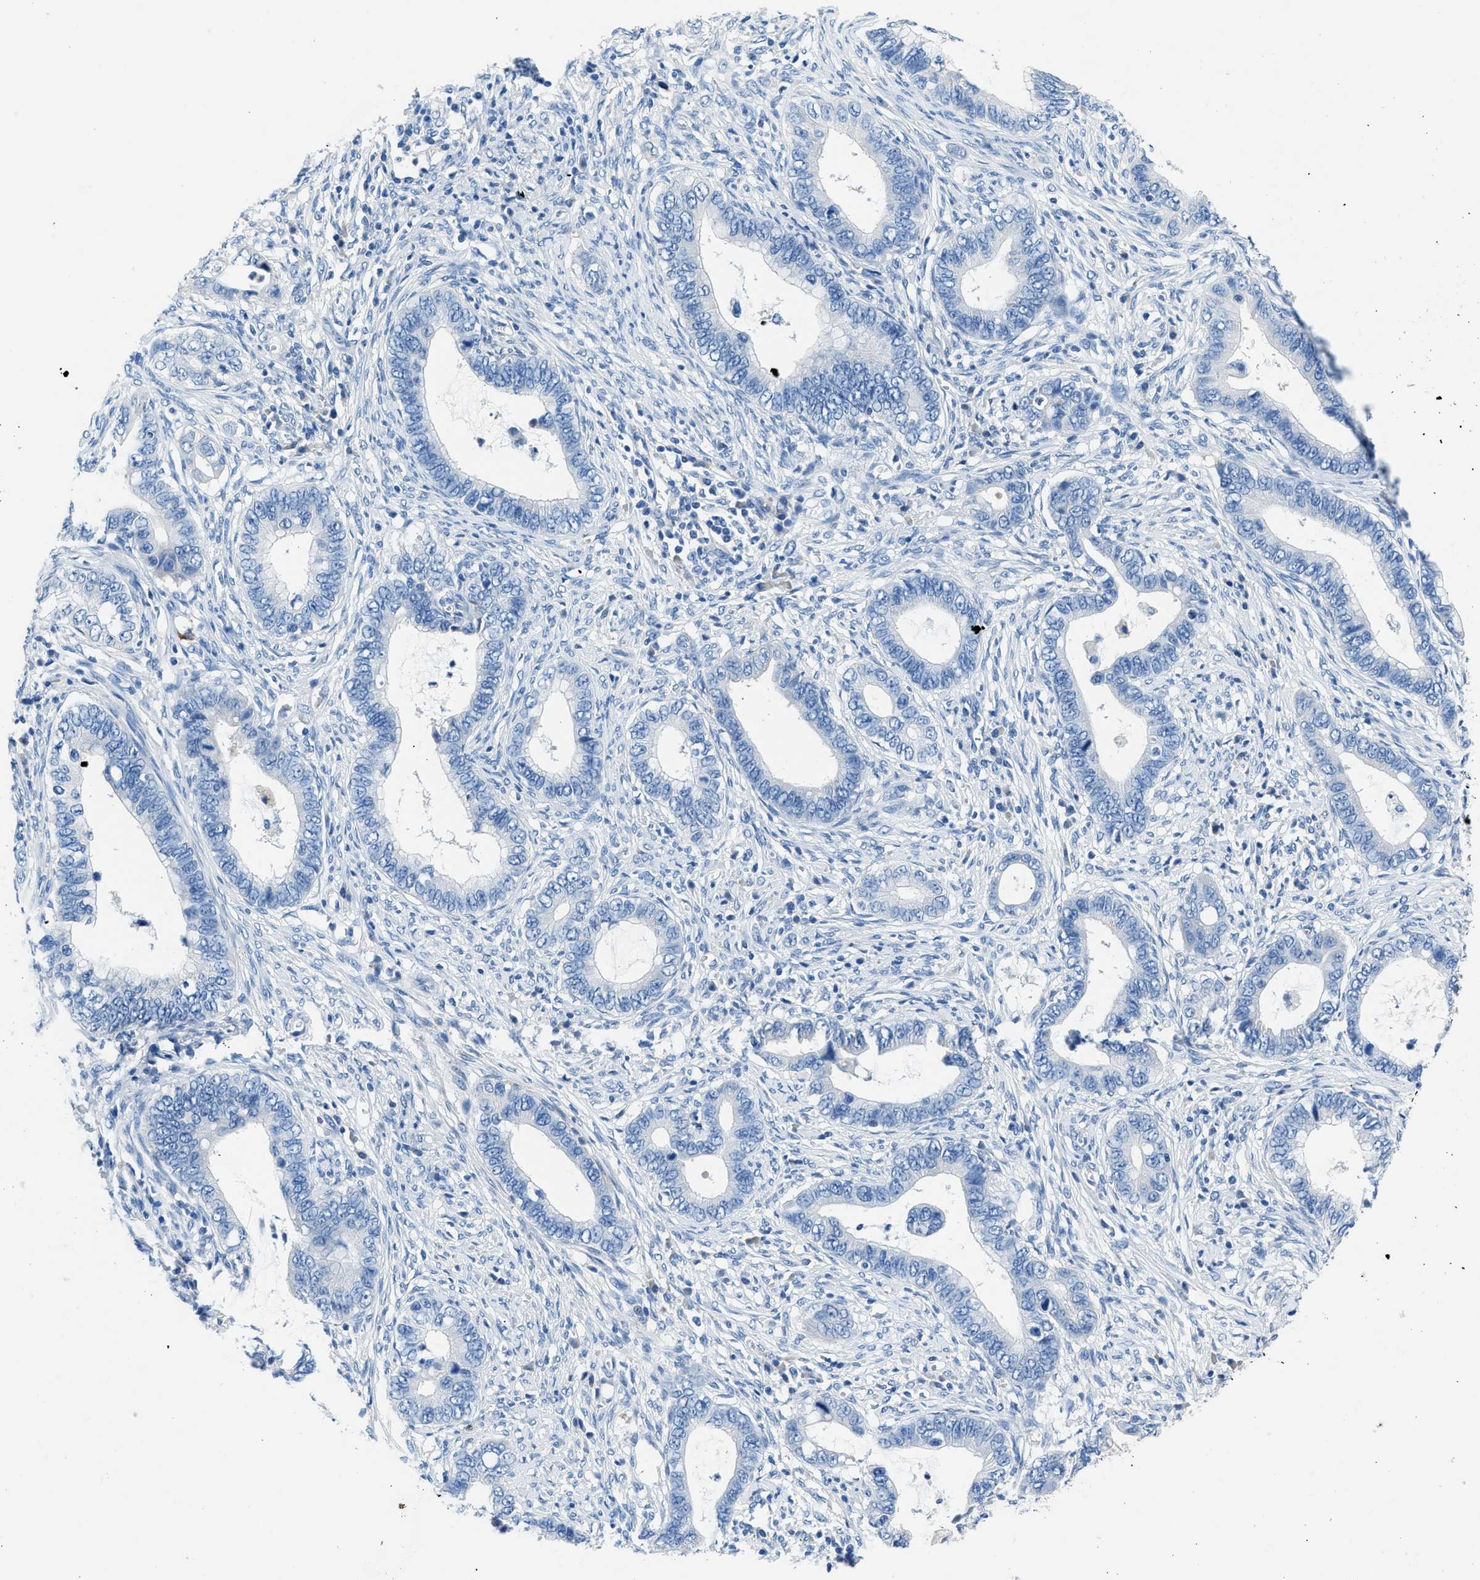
{"staining": {"intensity": "negative", "quantity": "none", "location": "none"}, "tissue": "cervical cancer", "cell_type": "Tumor cells", "image_type": "cancer", "snomed": [{"axis": "morphology", "description": "Adenocarcinoma, NOS"}, {"axis": "topography", "description": "Cervix"}], "caption": "The photomicrograph reveals no significant staining in tumor cells of cervical cancer (adenocarcinoma). Brightfield microscopy of IHC stained with DAB (brown) and hematoxylin (blue), captured at high magnification.", "gene": "SLC10A6", "patient": {"sex": "female", "age": 44}}